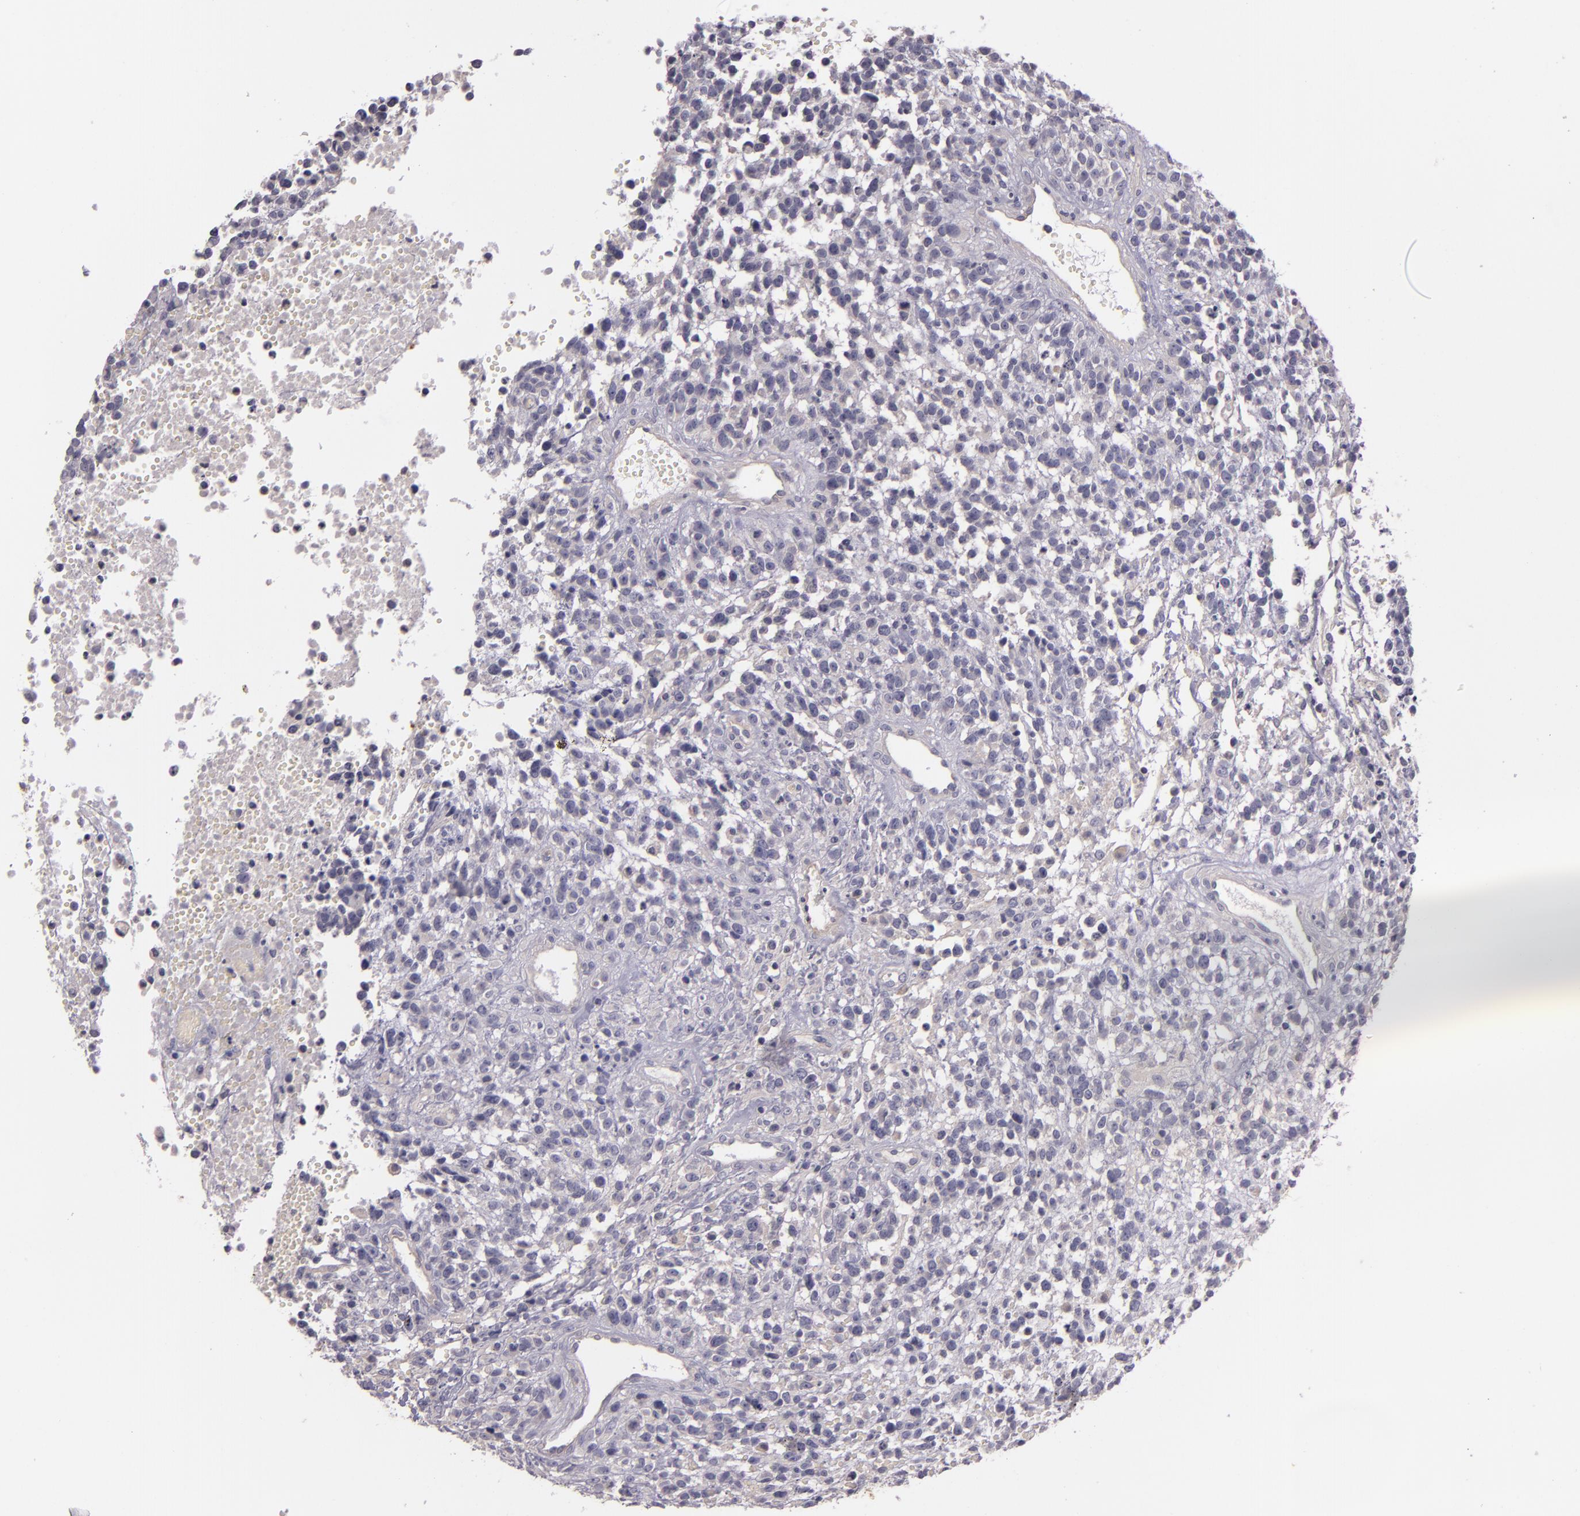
{"staining": {"intensity": "negative", "quantity": "none", "location": "none"}, "tissue": "glioma", "cell_type": "Tumor cells", "image_type": "cancer", "snomed": [{"axis": "morphology", "description": "Glioma, malignant, High grade"}, {"axis": "topography", "description": "Brain"}], "caption": "Immunohistochemical staining of high-grade glioma (malignant) shows no significant positivity in tumor cells.", "gene": "RALGAPA1", "patient": {"sex": "male", "age": 66}}